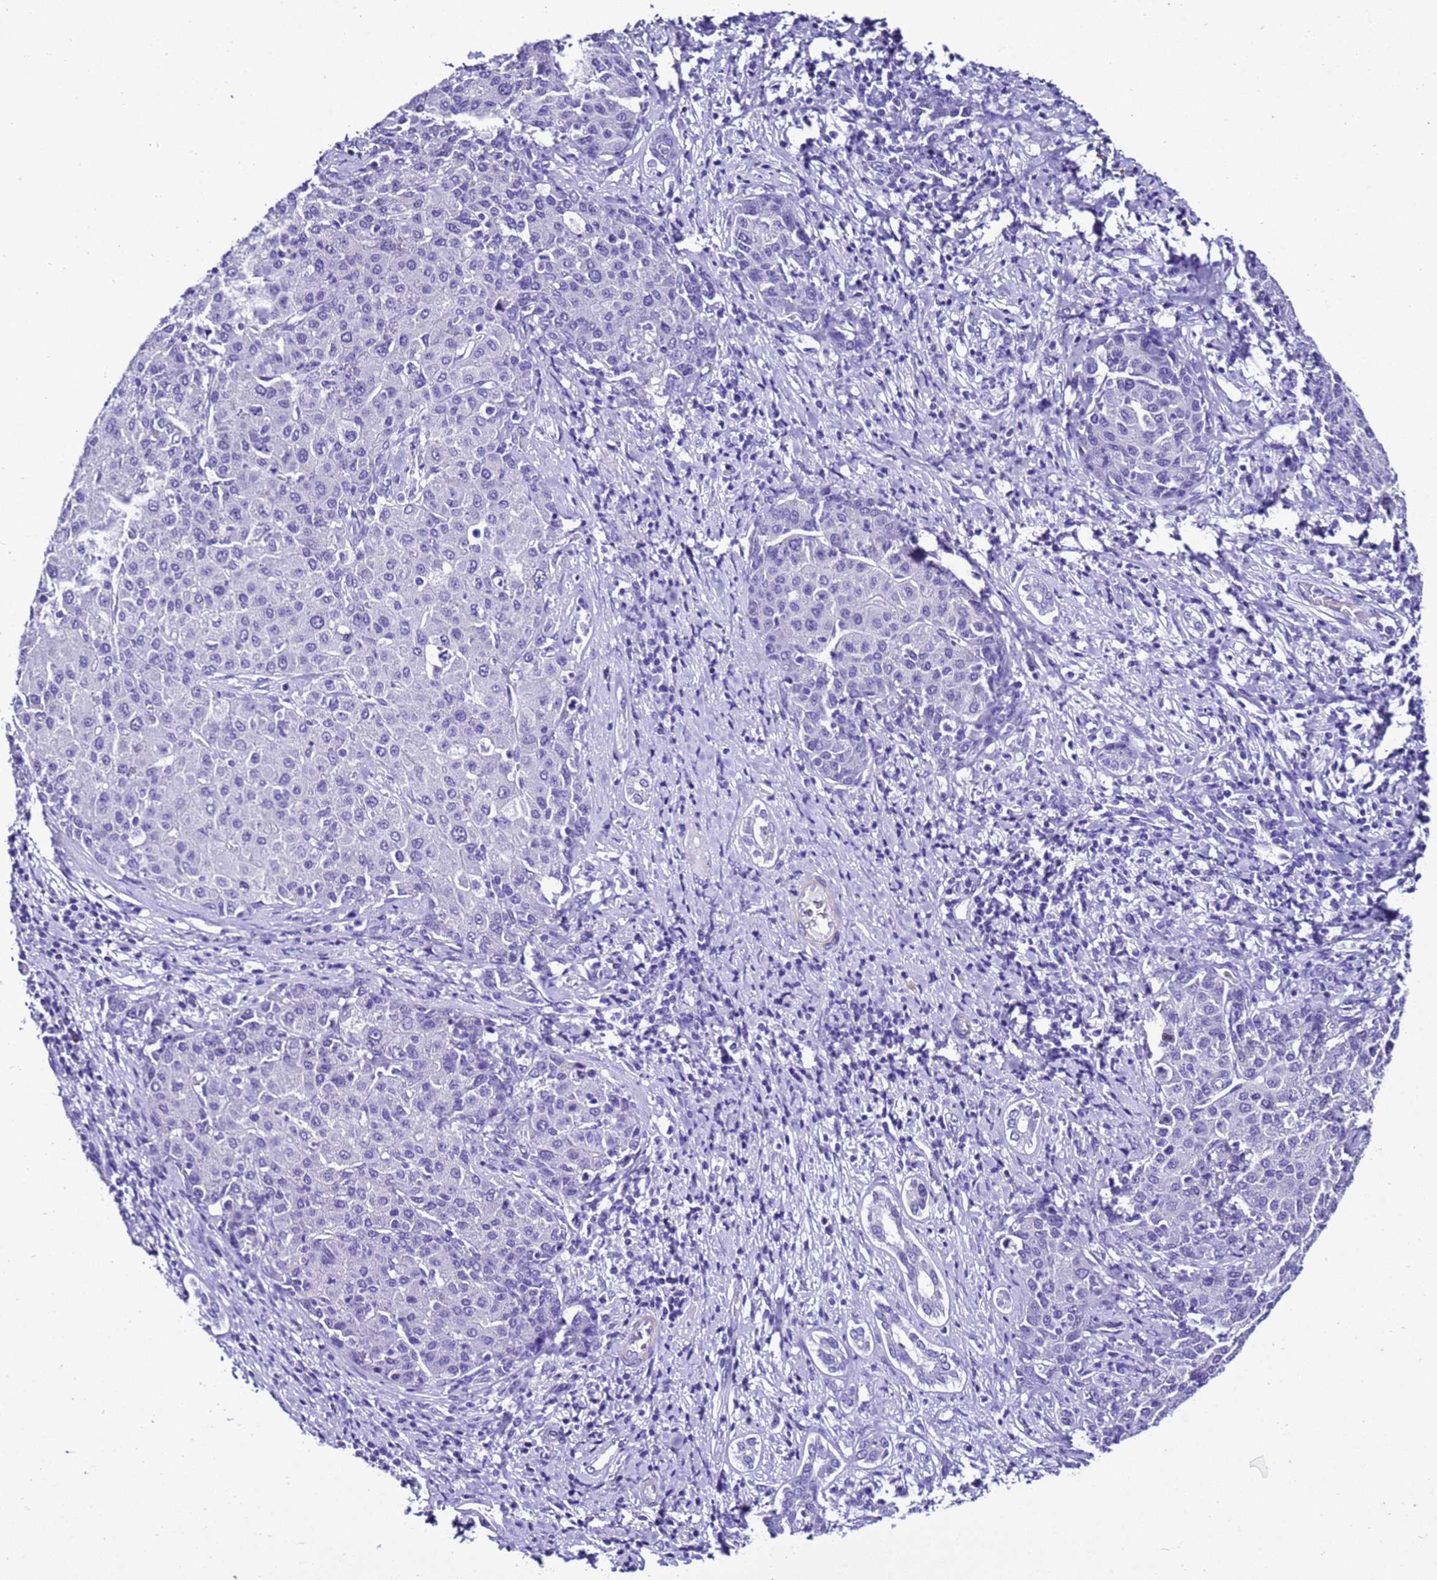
{"staining": {"intensity": "negative", "quantity": "none", "location": "none"}, "tissue": "liver cancer", "cell_type": "Tumor cells", "image_type": "cancer", "snomed": [{"axis": "morphology", "description": "Carcinoma, Hepatocellular, NOS"}, {"axis": "topography", "description": "Liver"}], "caption": "The IHC histopathology image has no significant staining in tumor cells of liver cancer (hepatocellular carcinoma) tissue. Nuclei are stained in blue.", "gene": "ZNF417", "patient": {"sex": "male", "age": 65}}